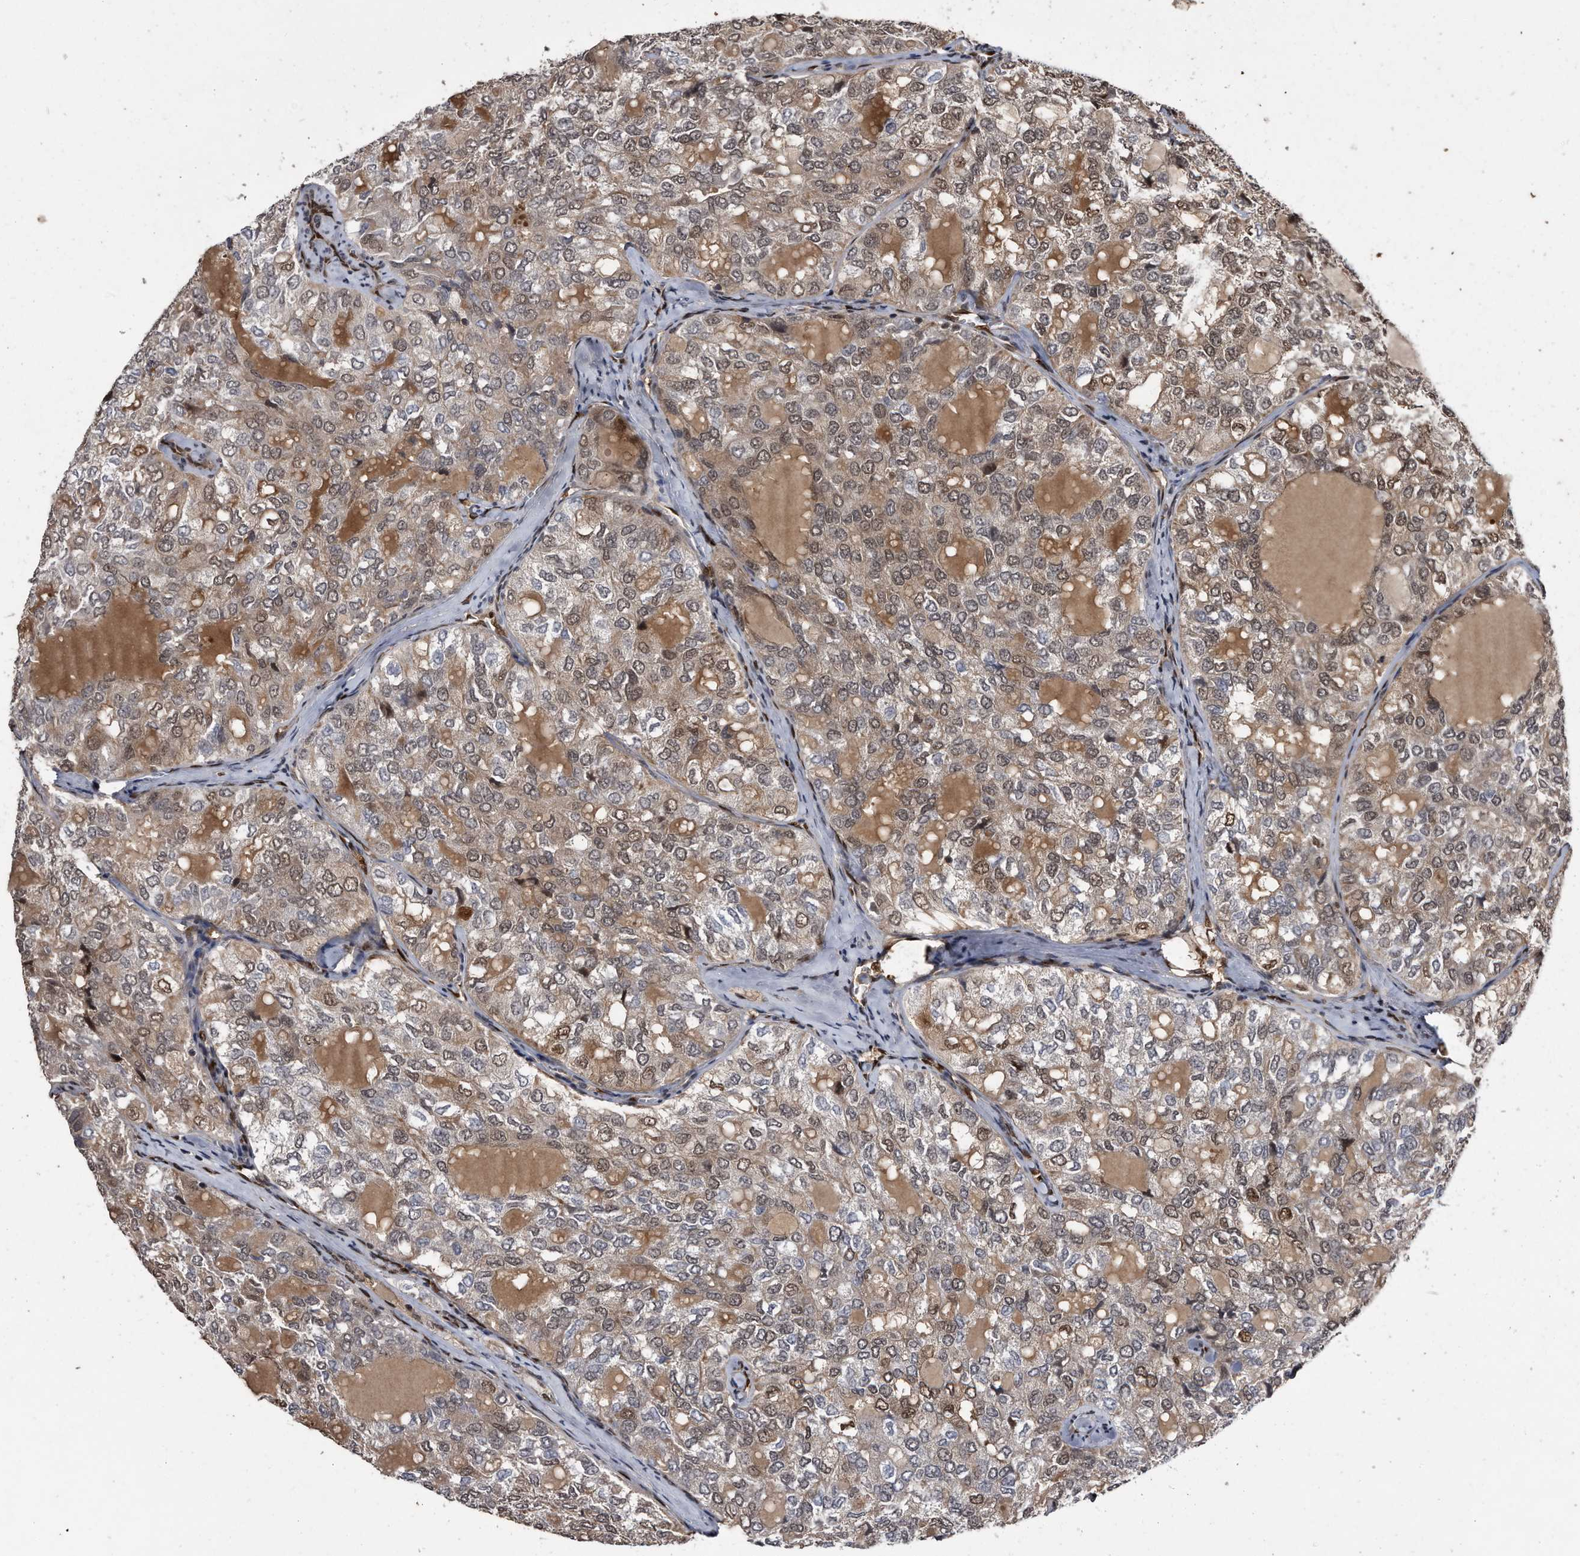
{"staining": {"intensity": "moderate", "quantity": "25%-75%", "location": "cytoplasmic/membranous,nuclear"}, "tissue": "thyroid cancer", "cell_type": "Tumor cells", "image_type": "cancer", "snomed": [{"axis": "morphology", "description": "Follicular adenoma carcinoma, NOS"}, {"axis": "topography", "description": "Thyroid gland"}], "caption": "Immunohistochemical staining of thyroid follicular adenoma carcinoma exhibits moderate cytoplasmic/membranous and nuclear protein expression in about 25%-75% of tumor cells.", "gene": "RAD23B", "patient": {"sex": "male", "age": 75}}